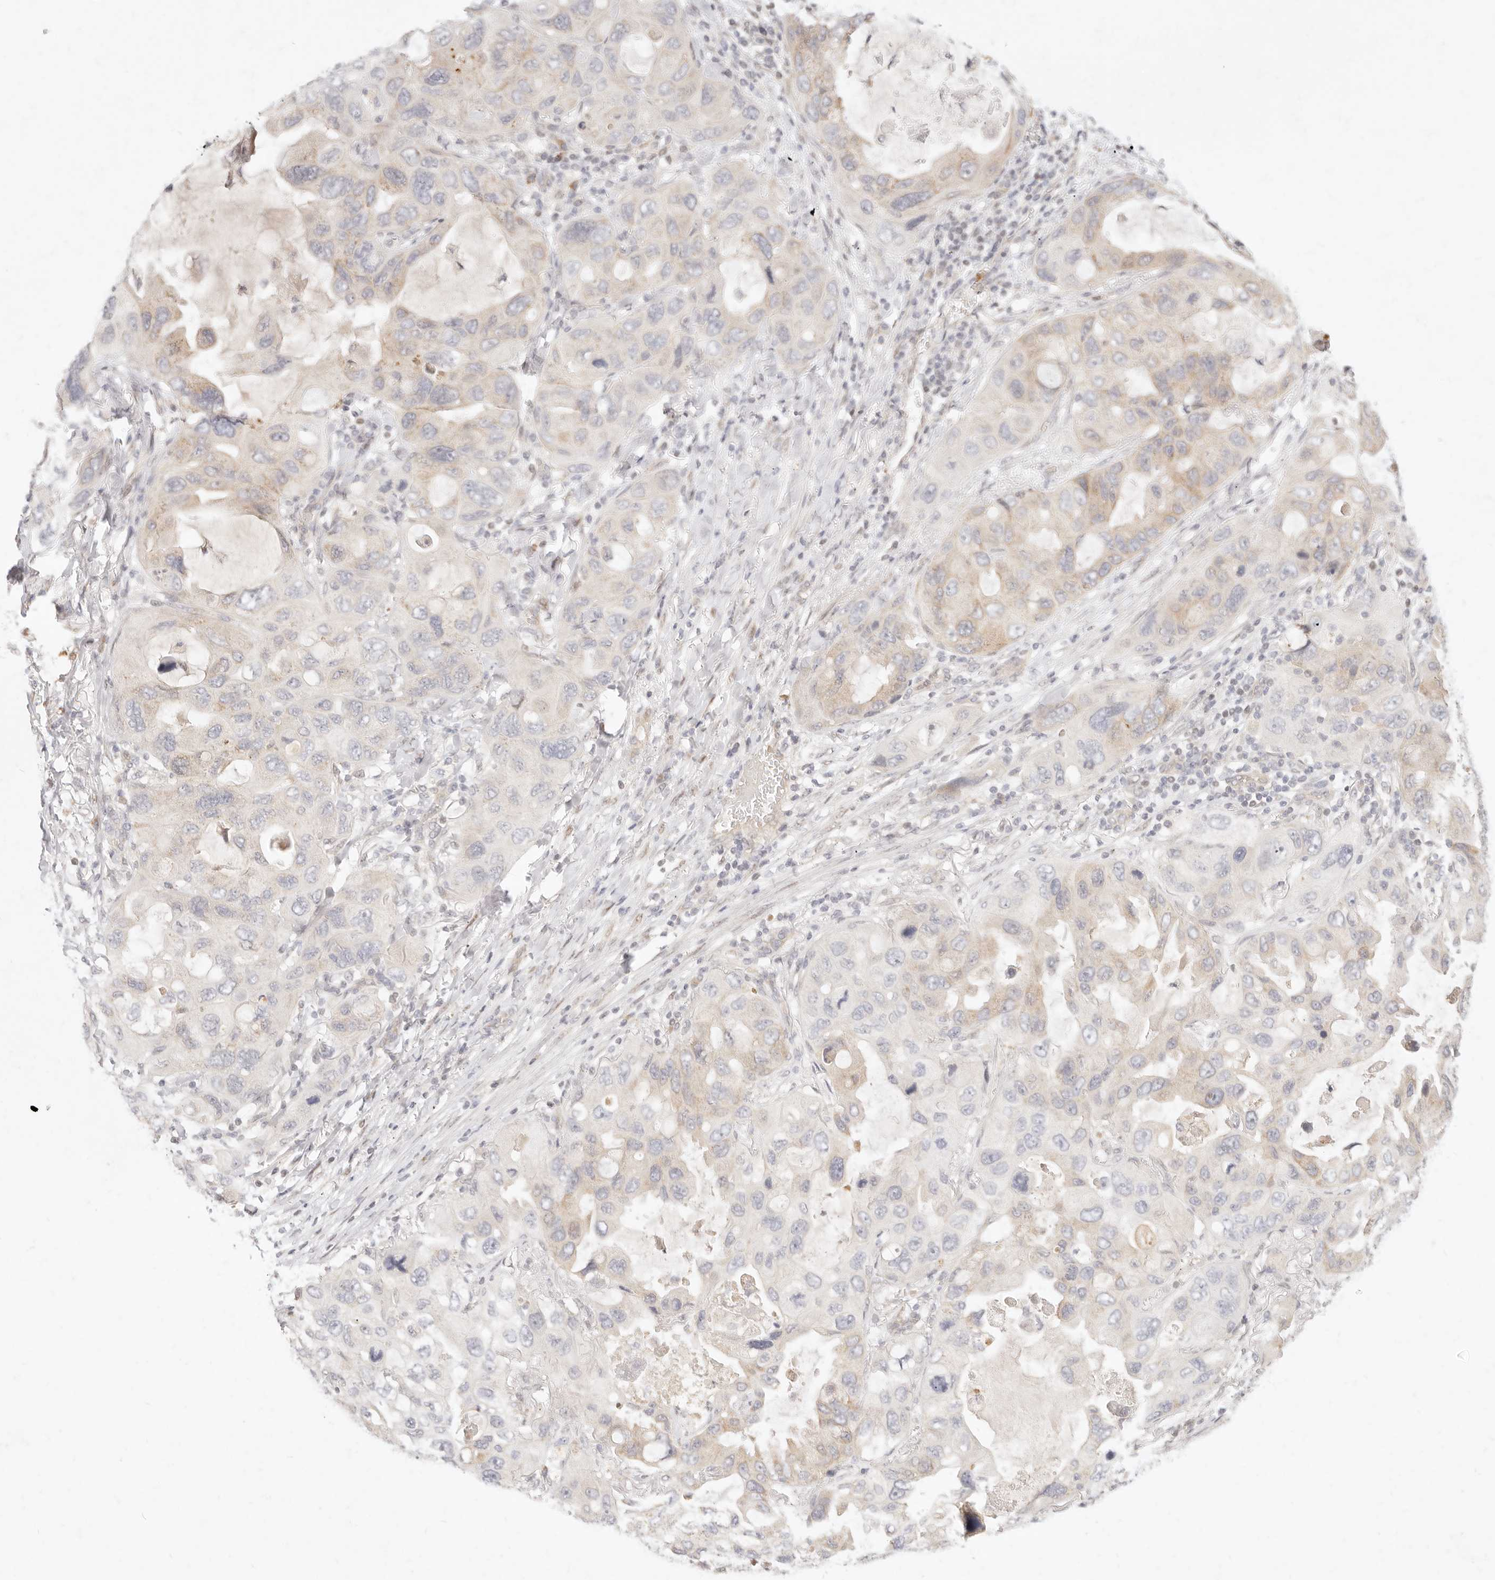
{"staining": {"intensity": "weak", "quantity": "<25%", "location": "cytoplasmic/membranous"}, "tissue": "lung cancer", "cell_type": "Tumor cells", "image_type": "cancer", "snomed": [{"axis": "morphology", "description": "Squamous cell carcinoma, NOS"}, {"axis": "topography", "description": "Lung"}], "caption": "A histopathology image of lung cancer stained for a protein displays no brown staining in tumor cells.", "gene": "ASCL3", "patient": {"sex": "female", "age": 73}}